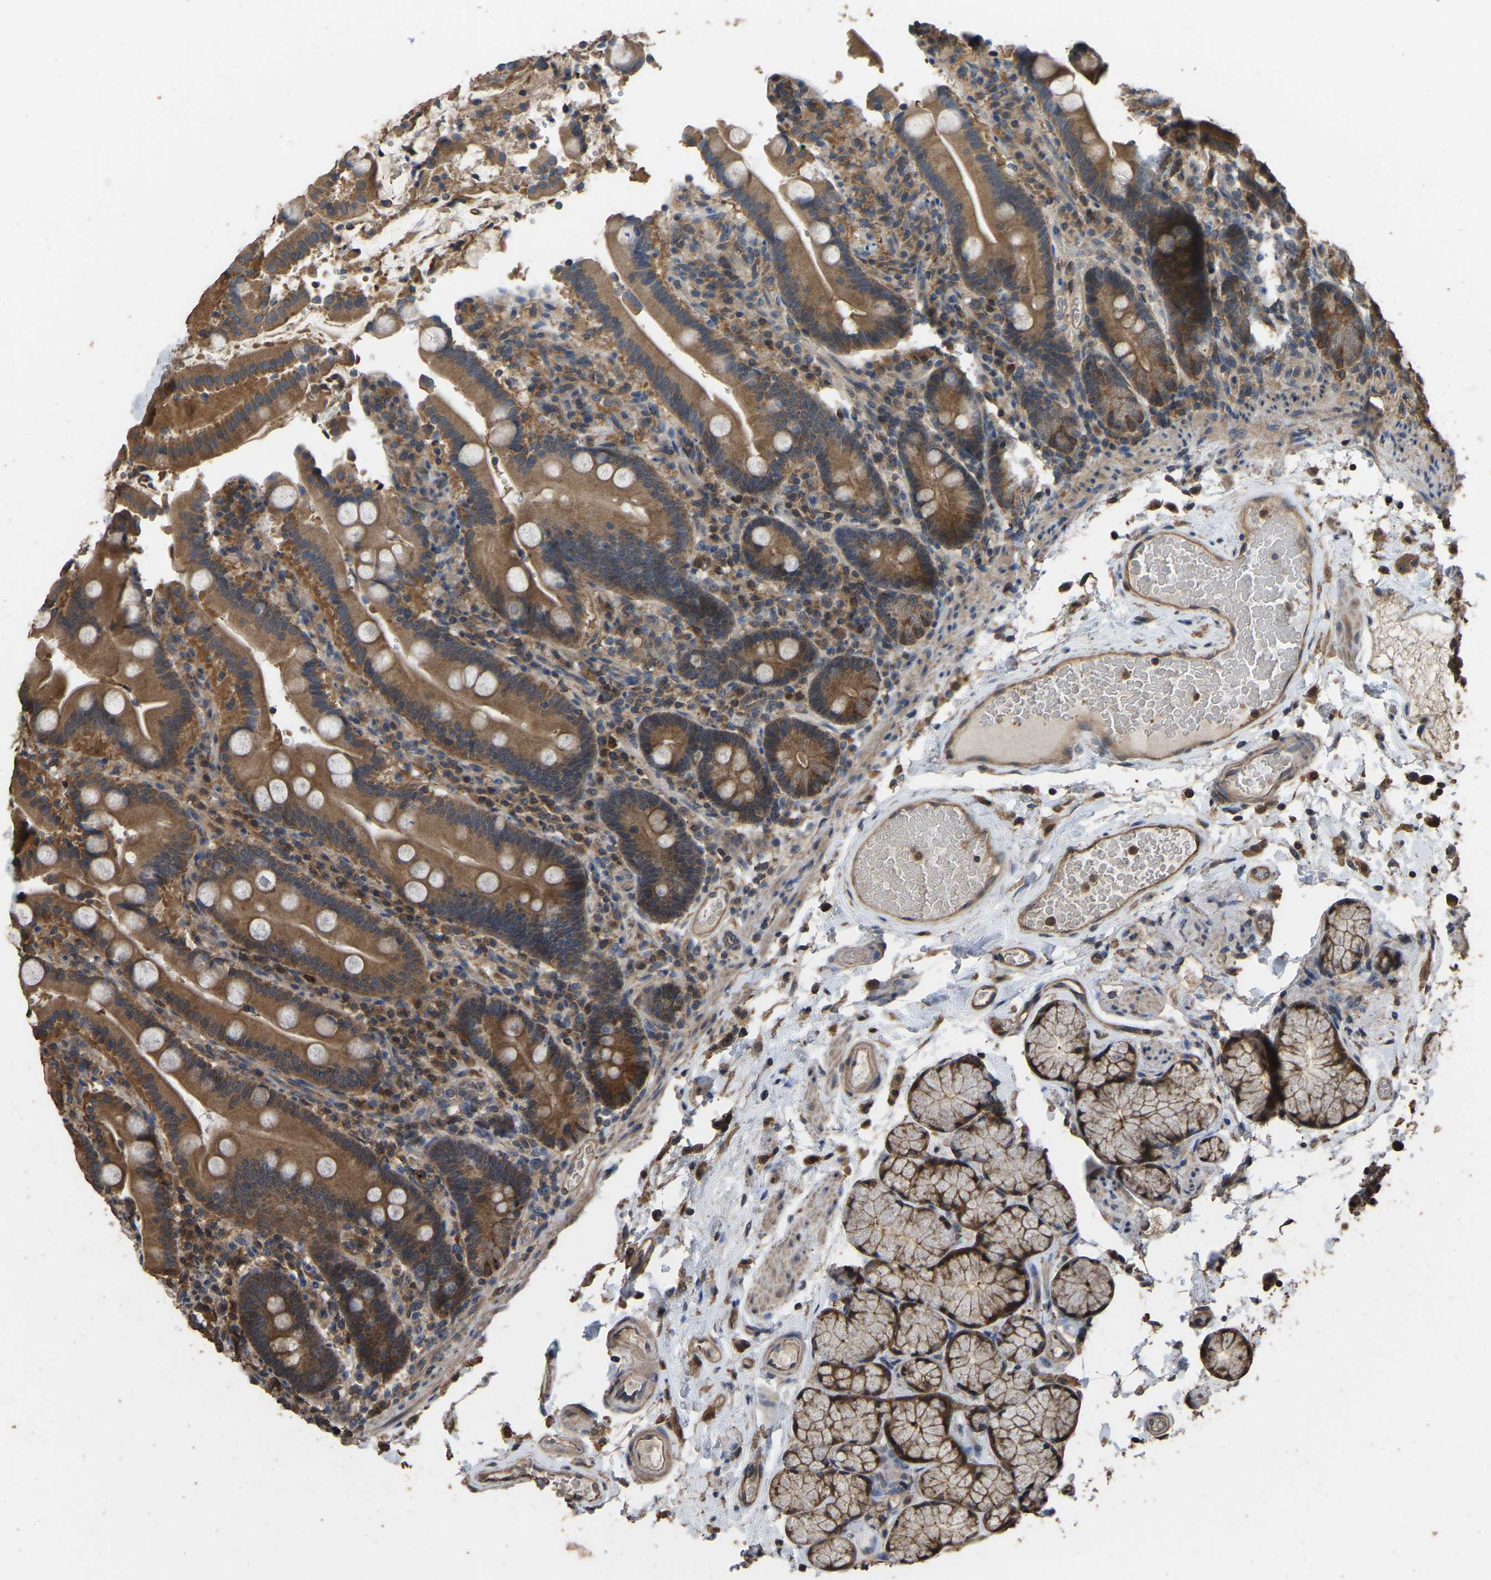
{"staining": {"intensity": "moderate", "quantity": ">75%", "location": "cytoplasmic/membranous"}, "tissue": "duodenum", "cell_type": "Glandular cells", "image_type": "normal", "snomed": [{"axis": "morphology", "description": "Normal tissue, NOS"}, {"axis": "topography", "description": "Small intestine, NOS"}], "caption": "Immunohistochemistry (IHC) photomicrograph of unremarkable duodenum stained for a protein (brown), which displays medium levels of moderate cytoplasmic/membranous staining in approximately >75% of glandular cells.", "gene": "FHIT", "patient": {"sex": "female", "age": 71}}